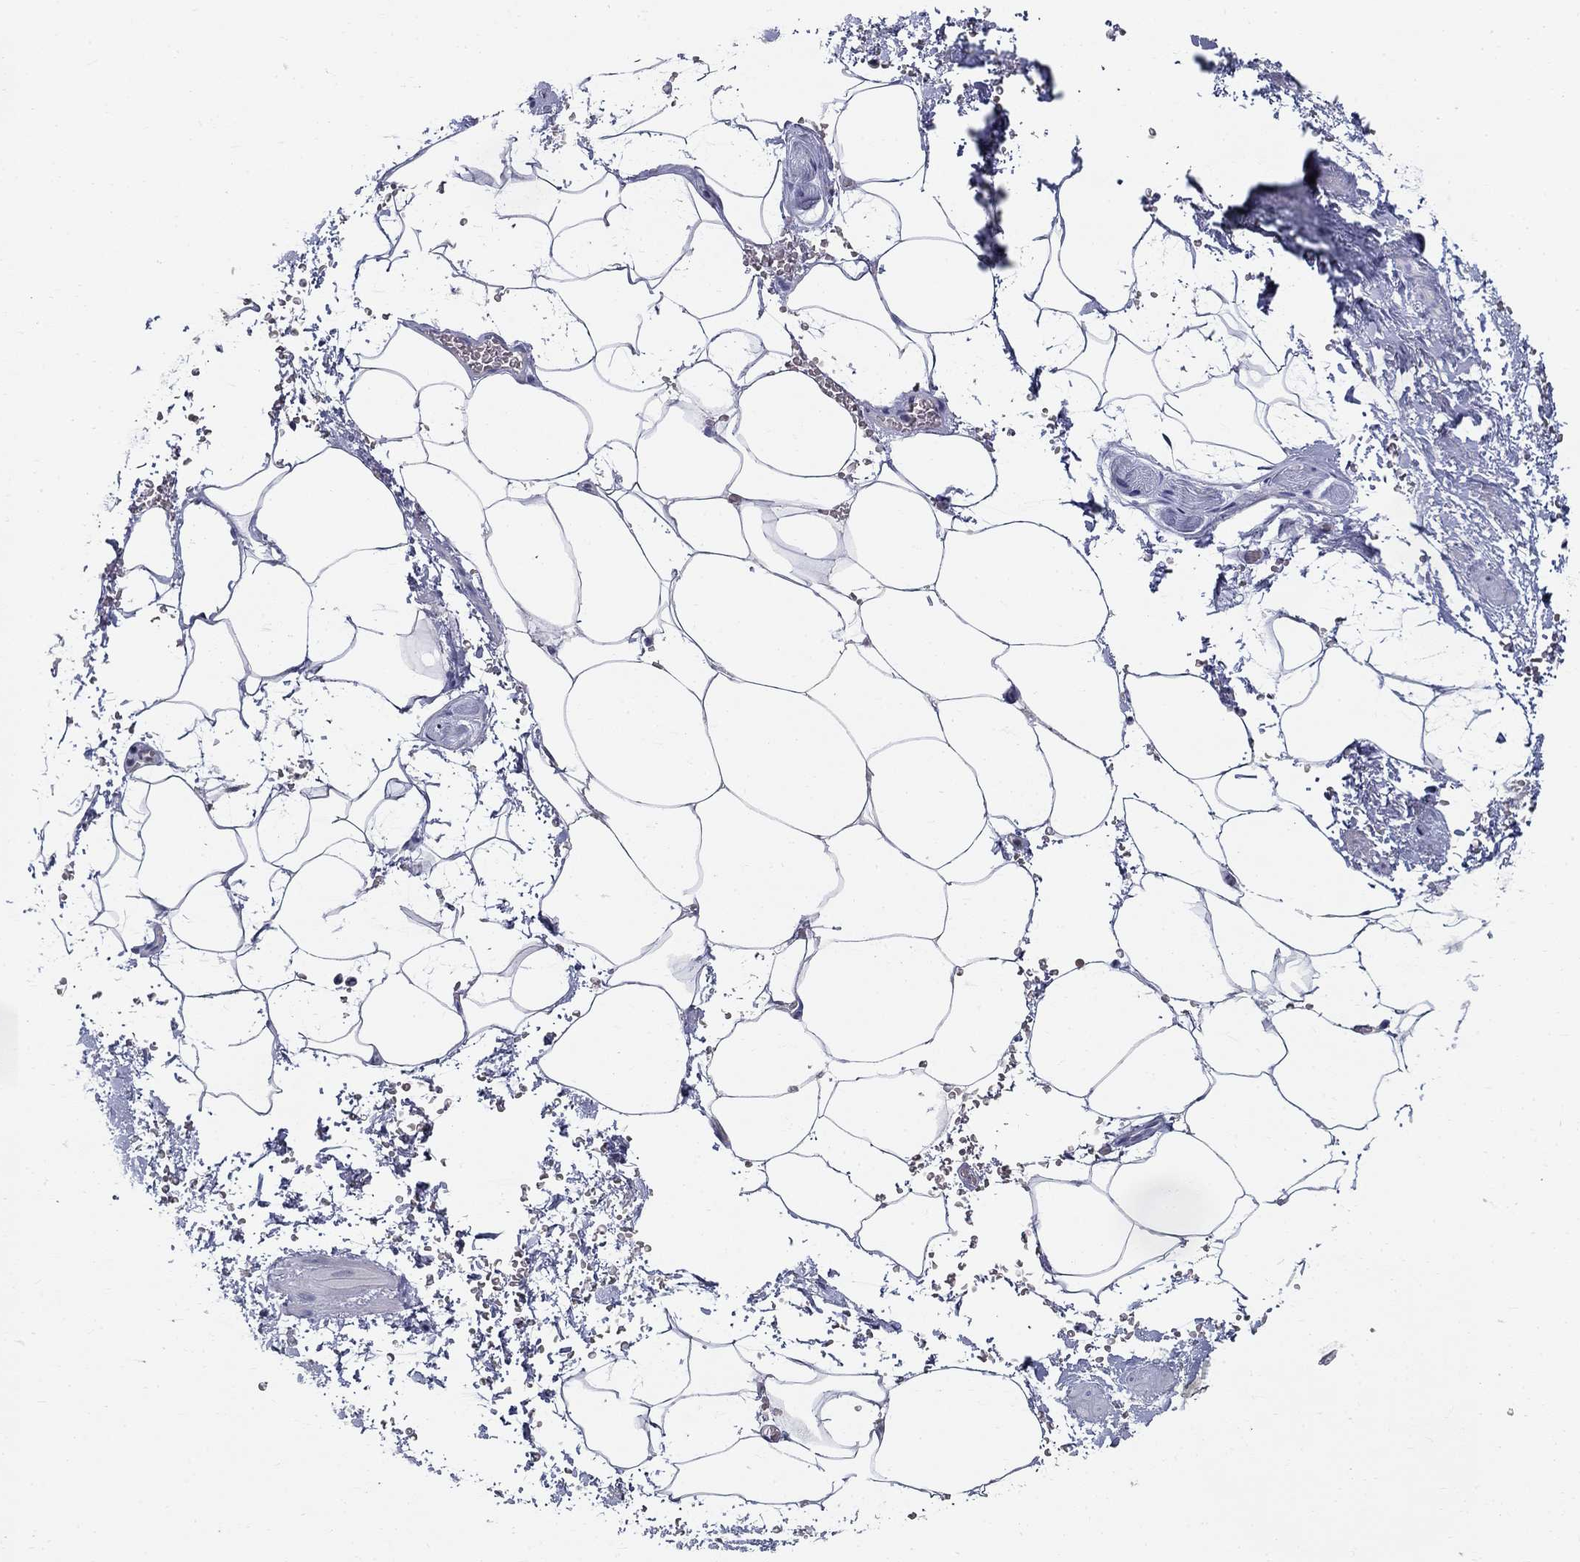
{"staining": {"intensity": "negative", "quantity": "none", "location": "none"}, "tissue": "adipose tissue", "cell_type": "Adipocytes", "image_type": "normal", "snomed": [{"axis": "morphology", "description": "Normal tissue, NOS"}, {"axis": "topography", "description": "Soft tissue"}, {"axis": "topography", "description": "Adipose tissue"}, {"axis": "topography", "description": "Vascular tissue"}, {"axis": "topography", "description": "Peripheral nerve tissue"}], "caption": "Protein analysis of unremarkable adipose tissue shows no significant expression in adipocytes. The staining is performed using DAB (3,3'-diaminobenzidine) brown chromogen with nuclei counter-stained in using hematoxylin.", "gene": "ENSG00000290147", "patient": {"sex": "male", "age": 68}}